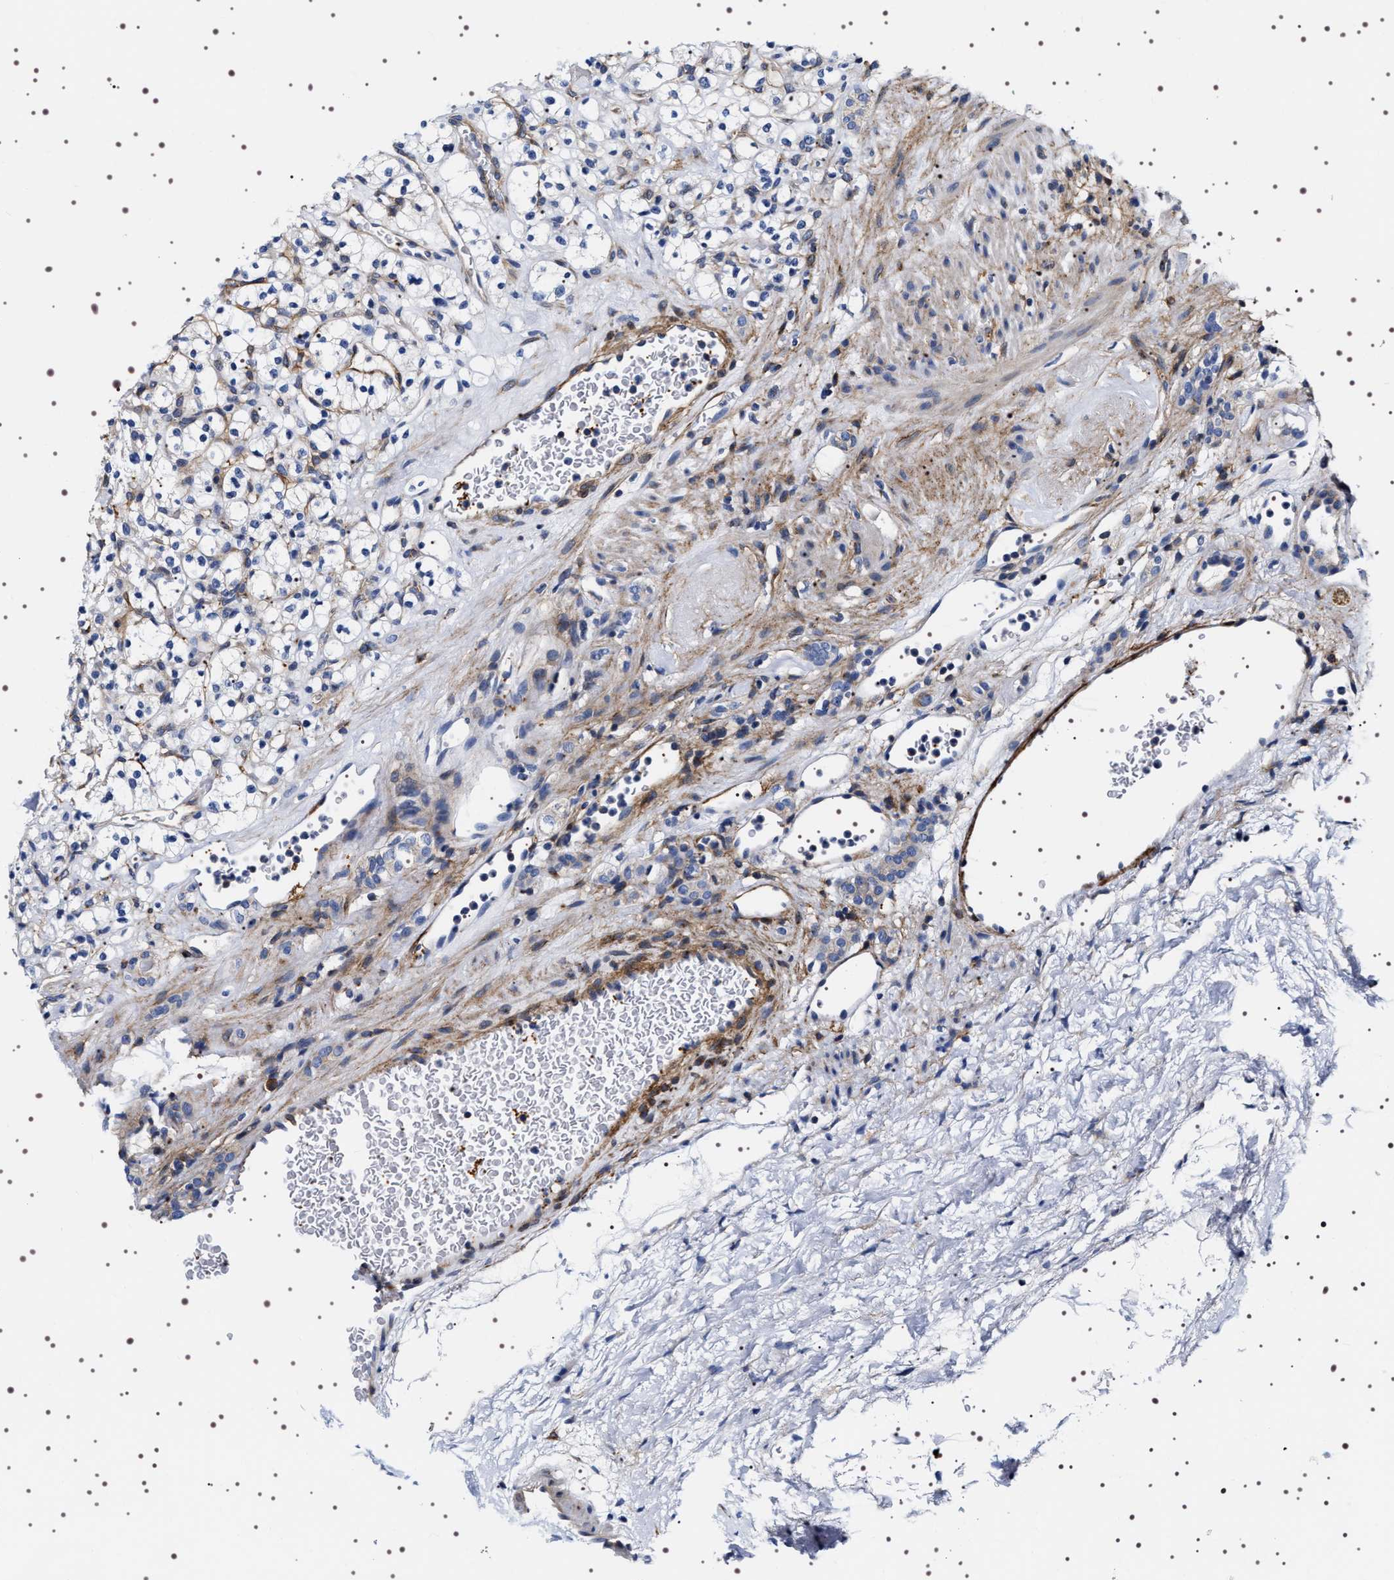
{"staining": {"intensity": "negative", "quantity": "none", "location": "none"}, "tissue": "renal cancer", "cell_type": "Tumor cells", "image_type": "cancer", "snomed": [{"axis": "morphology", "description": "Normal tissue, NOS"}, {"axis": "morphology", "description": "Adenocarcinoma, NOS"}, {"axis": "topography", "description": "Kidney"}], "caption": "The photomicrograph demonstrates no staining of tumor cells in adenocarcinoma (renal).", "gene": "SQLE", "patient": {"sex": "female", "age": 72}}